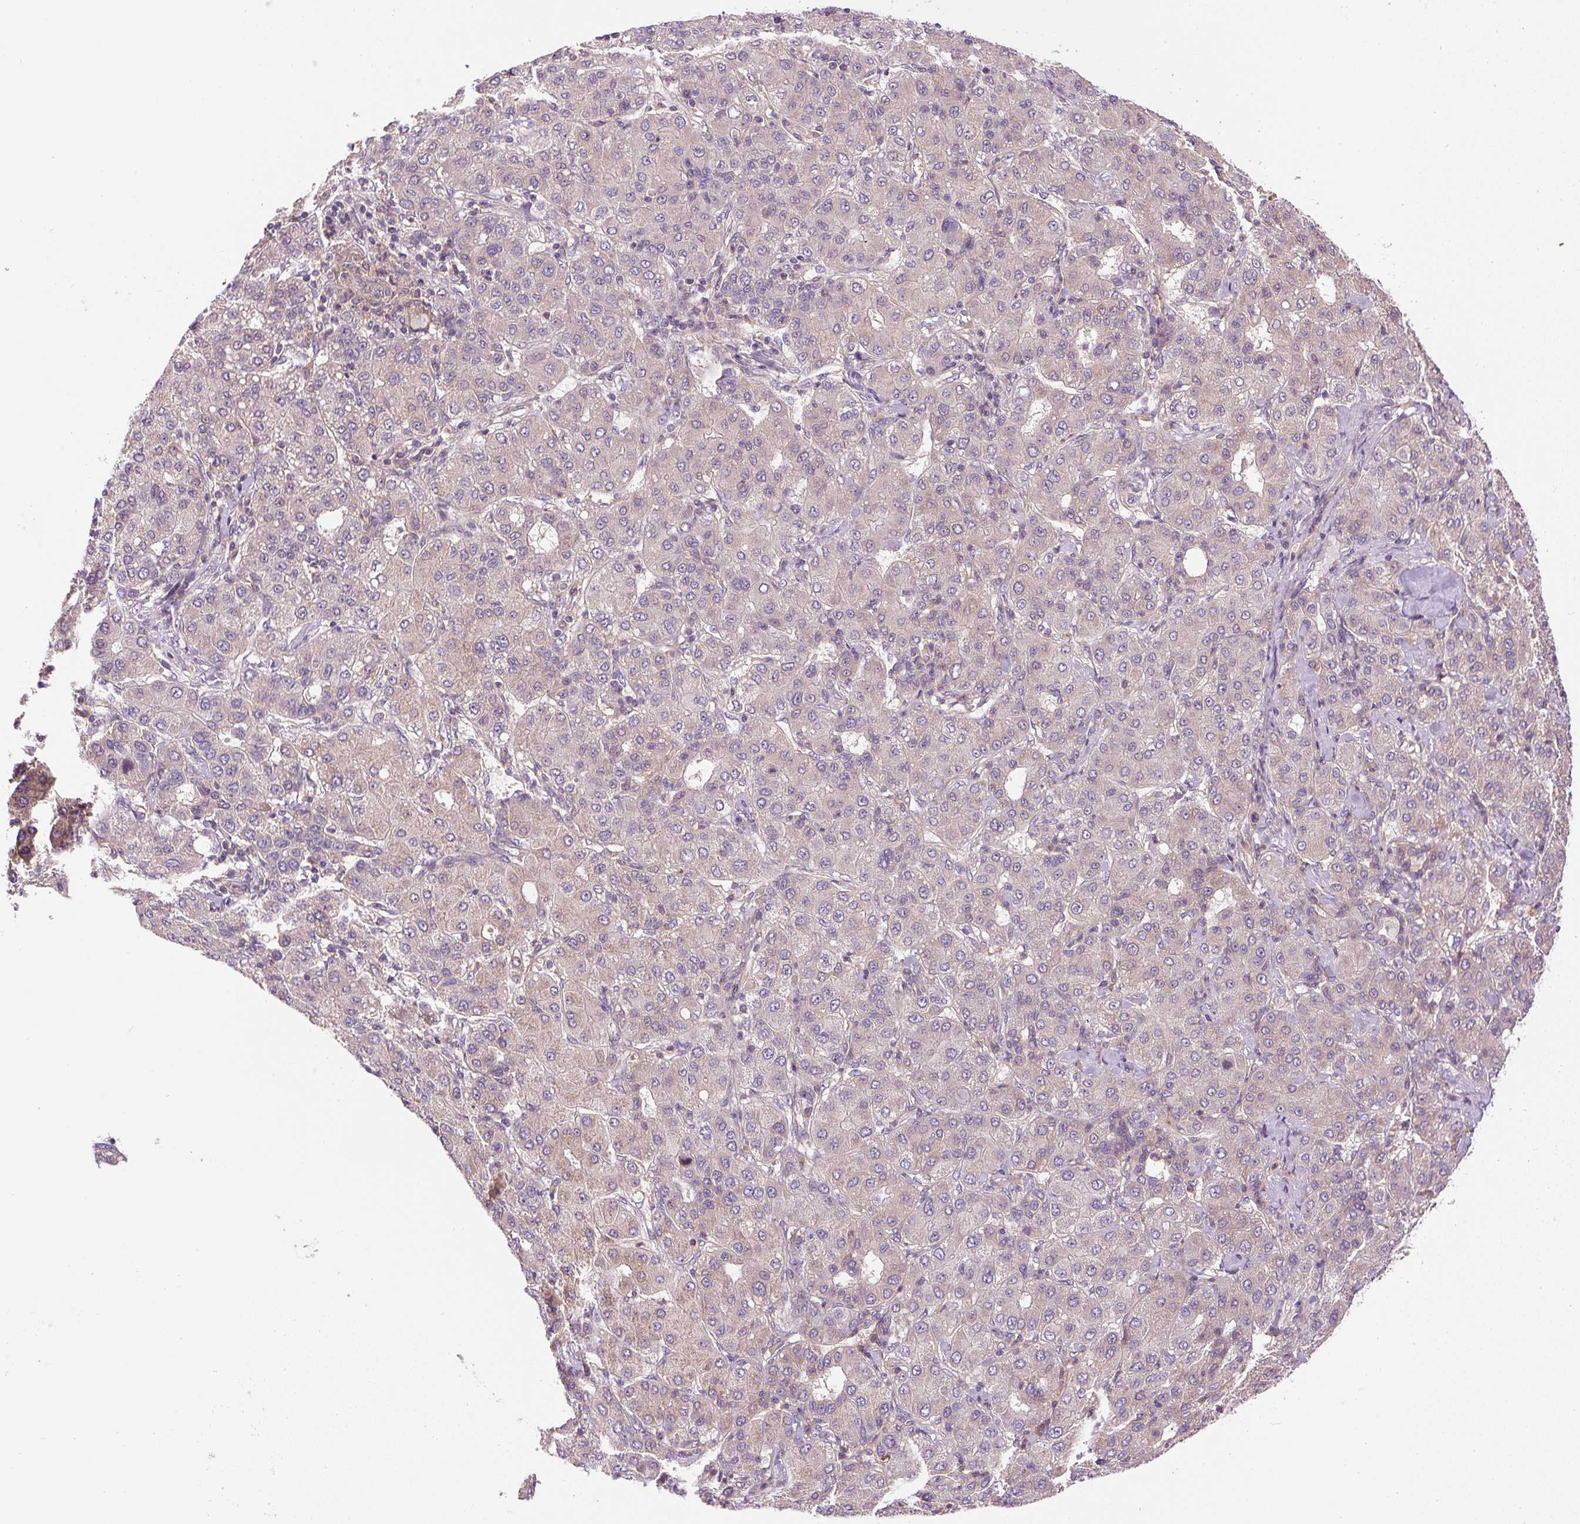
{"staining": {"intensity": "negative", "quantity": "none", "location": "none"}, "tissue": "liver cancer", "cell_type": "Tumor cells", "image_type": "cancer", "snomed": [{"axis": "morphology", "description": "Carcinoma, Hepatocellular, NOS"}, {"axis": "topography", "description": "Liver"}], "caption": "High magnification brightfield microscopy of hepatocellular carcinoma (liver) stained with DAB (brown) and counterstained with hematoxylin (blue): tumor cells show no significant staining.", "gene": "CCDC28A", "patient": {"sex": "male", "age": 65}}